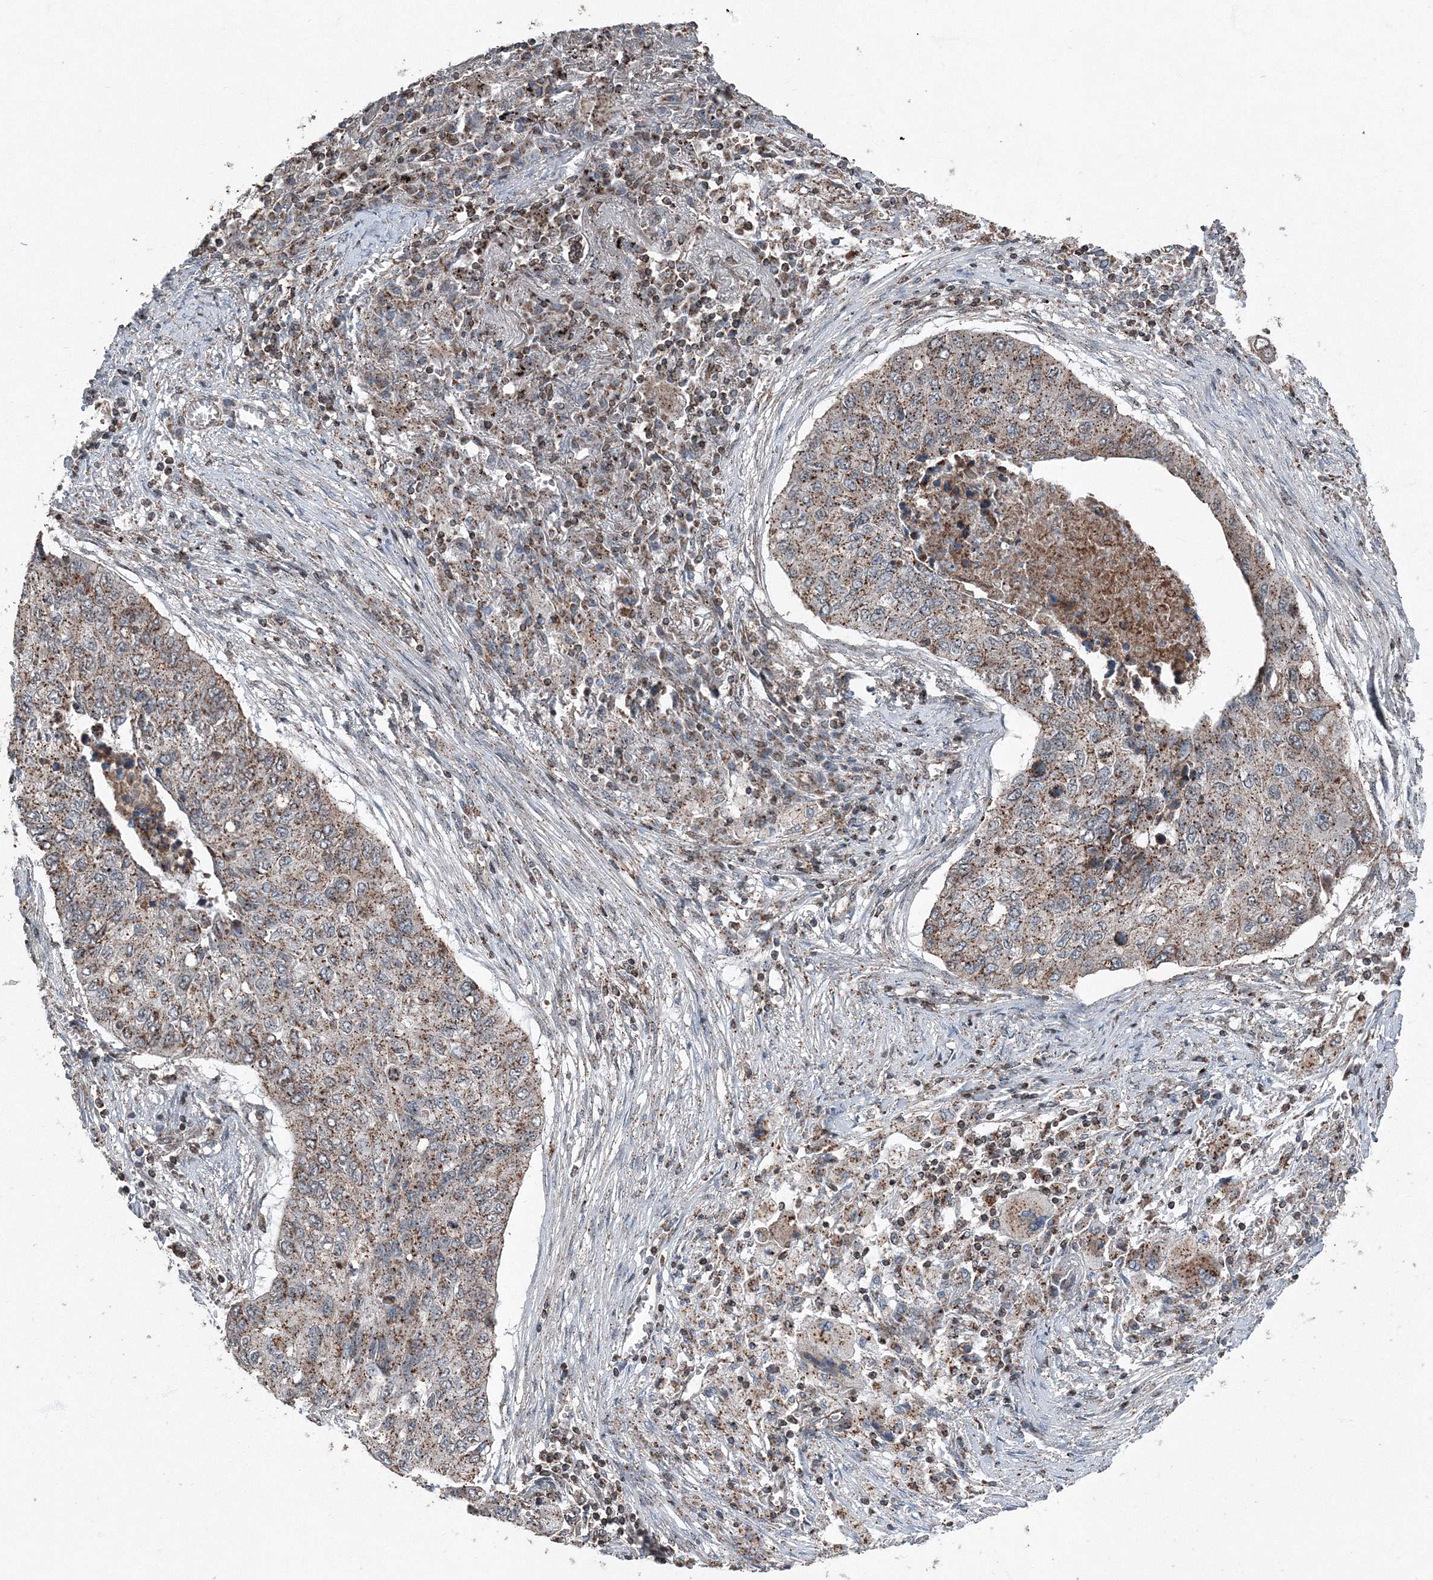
{"staining": {"intensity": "moderate", "quantity": ">75%", "location": "cytoplasmic/membranous"}, "tissue": "lung cancer", "cell_type": "Tumor cells", "image_type": "cancer", "snomed": [{"axis": "morphology", "description": "Squamous cell carcinoma, NOS"}, {"axis": "topography", "description": "Lung"}], "caption": "Lung squamous cell carcinoma stained with a brown dye reveals moderate cytoplasmic/membranous positive positivity in about >75% of tumor cells.", "gene": "AASDH", "patient": {"sex": "female", "age": 63}}